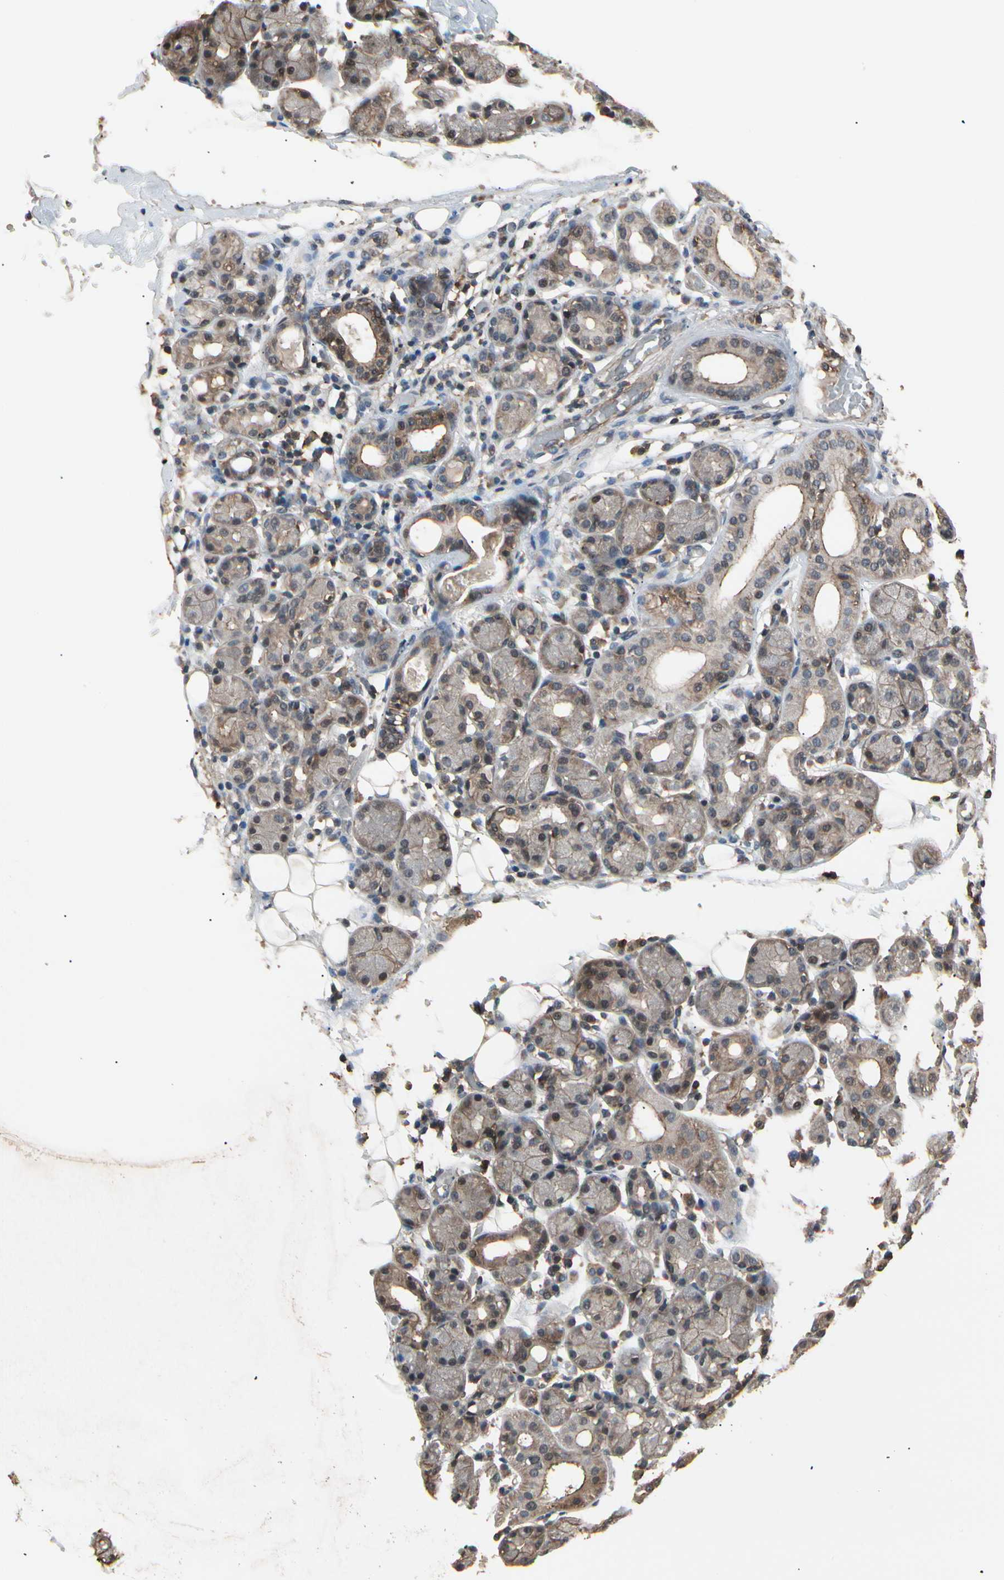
{"staining": {"intensity": "weak", "quantity": "<25%", "location": "cytoplasmic/membranous"}, "tissue": "salivary gland", "cell_type": "Glandular cells", "image_type": "normal", "snomed": [{"axis": "morphology", "description": "Normal tissue, NOS"}, {"axis": "topography", "description": "Salivary gland"}, {"axis": "topography", "description": "Peripheral nerve tissue"}], "caption": "Immunohistochemistry (IHC) micrograph of benign salivary gland: human salivary gland stained with DAB (3,3'-diaminobenzidine) demonstrates no significant protein expression in glandular cells.", "gene": "MAPK13", "patient": {"sex": "male", "age": 62}}